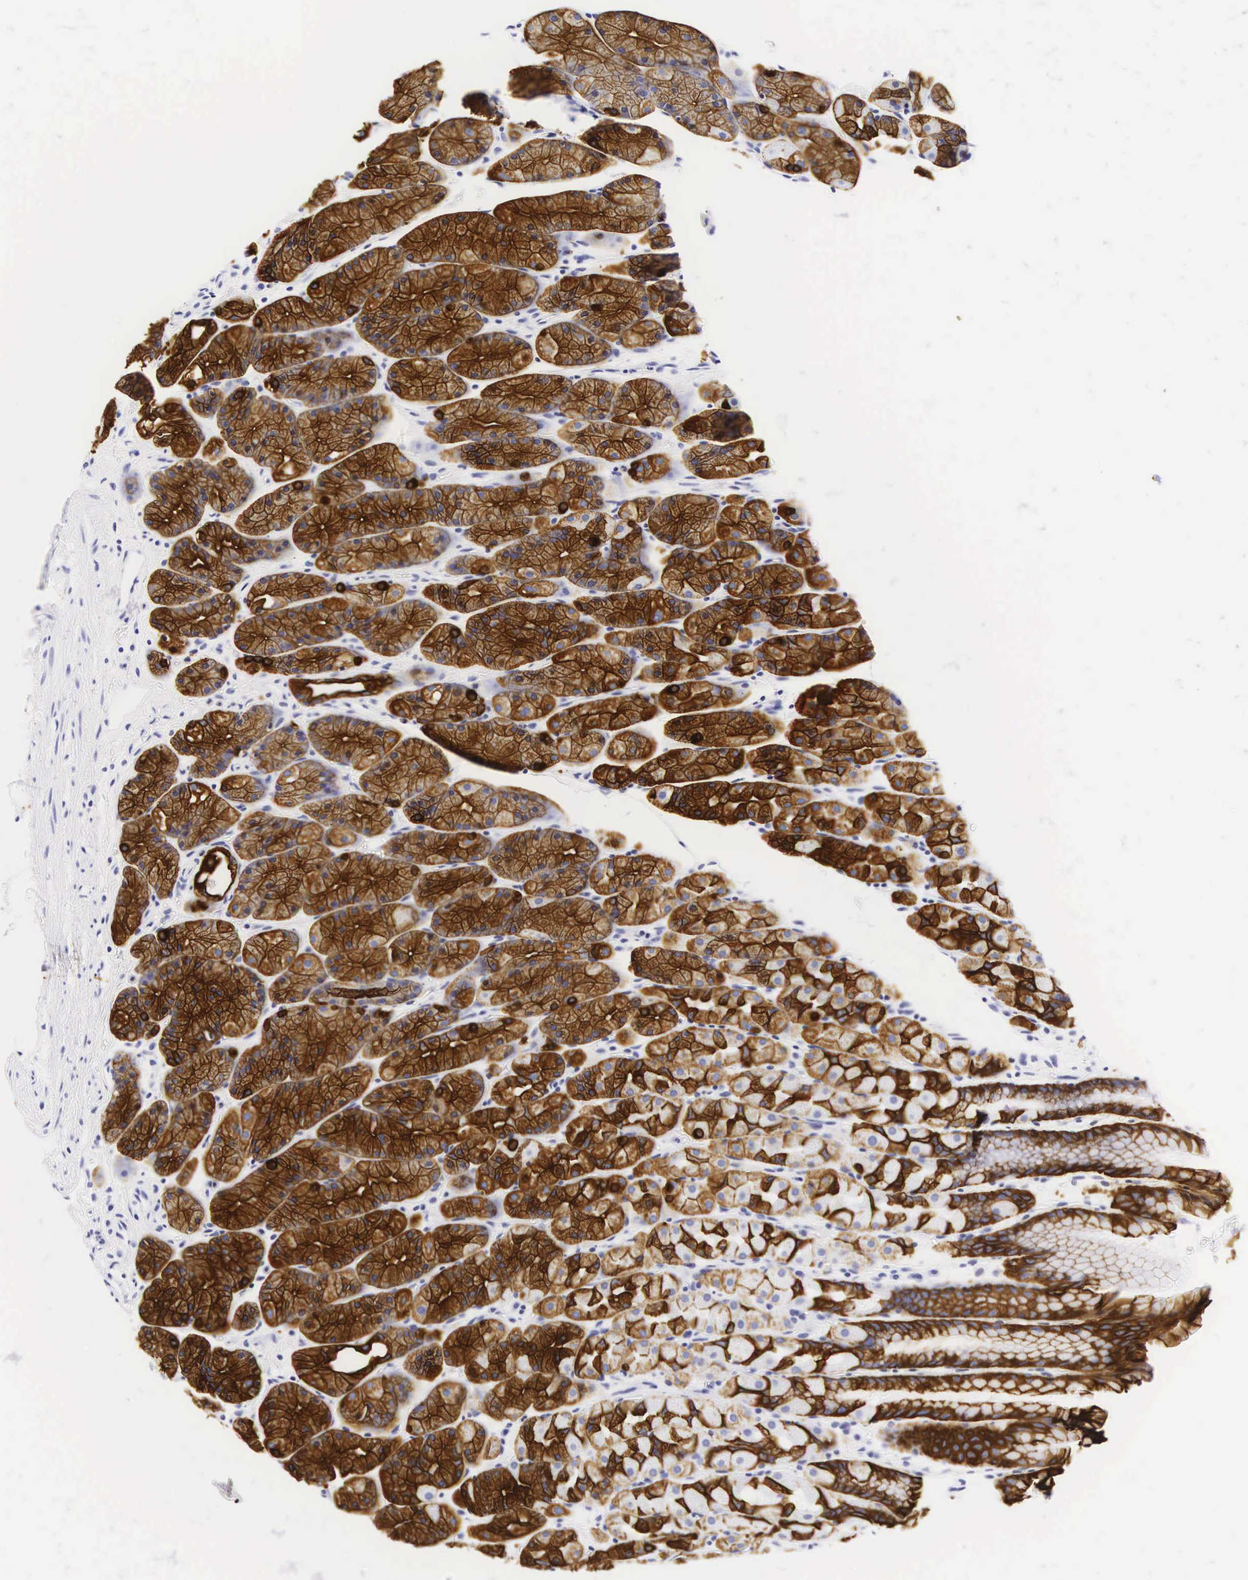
{"staining": {"intensity": "strong", "quantity": ">75%", "location": "cytoplasmic/membranous"}, "tissue": "stomach", "cell_type": "Glandular cells", "image_type": "normal", "snomed": [{"axis": "morphology", "description": "Normal tissue, NOS"}, {"axis": "topography", "description": "Esophagus"}, {"axis": "topography", "description": "Stomach, upper"}], "caption": "The immunohistochemical stain labels strong cytoplasmic/membranous staining in glandular cells of benign stomach. (Brightfield microscopy of DAB IHC at high magnification).", "gene": "KRT18", "patient": {"sex": "male", "age": 47}}